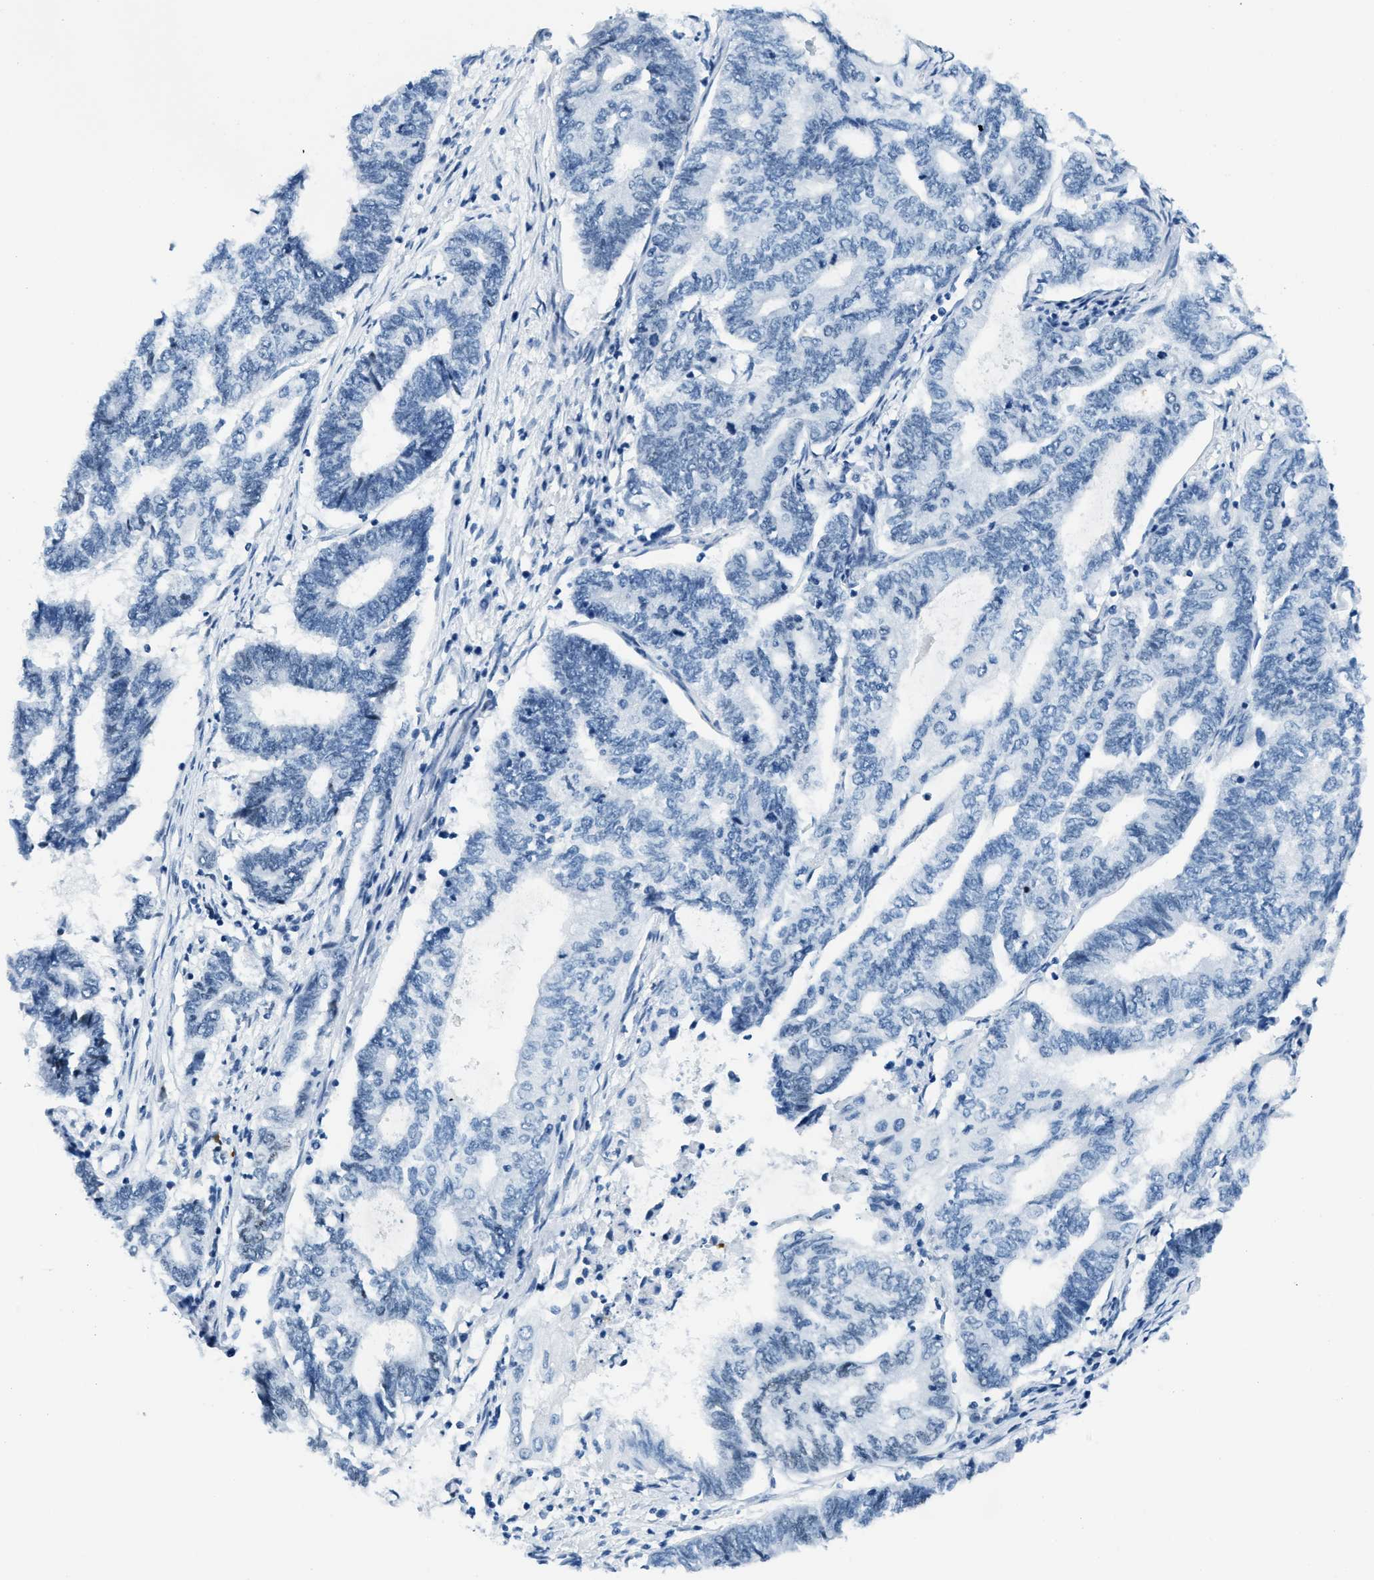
{"staining": {"intensity": "negative", "quantity": "none", "location": "none"}, "tissue": "endometrial cancer", "cell_type": "Tumor cells", "image_type": "cancer", "snomed": [{"axis": "morphology", "description": "Adenocarcinoma, NOS"}, {"axis": "topography", "description": "Uterus"}, {"axis": "topography", "description": "Endometrium"}], "caption": "Immunohistochemistry (IHC) of human endometrial cancer (adenocarcinoma) reveals no expression in tumor cells.", "gene": "PLA2G2A", "patient": {"sex": "female", "age": 70}}